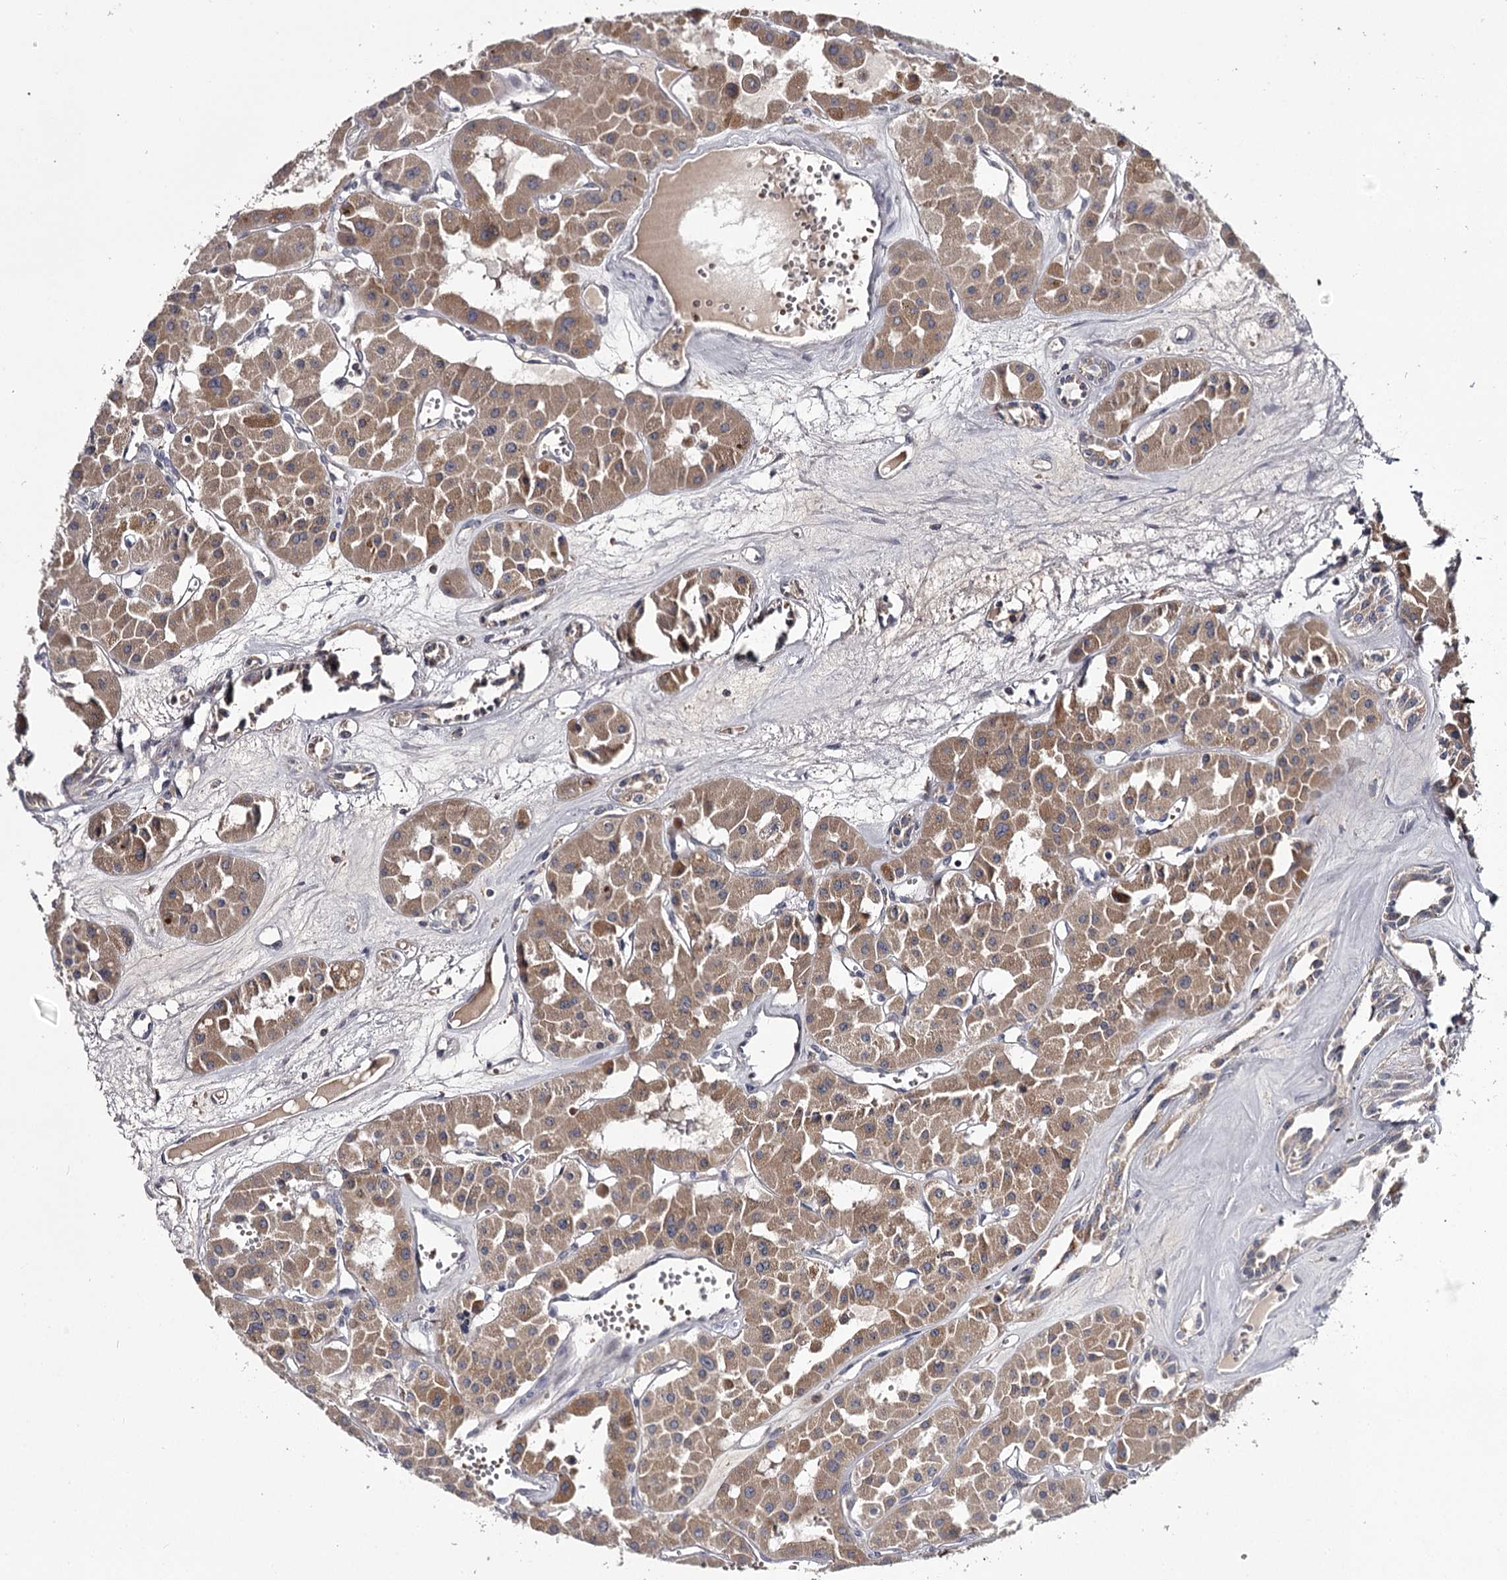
{"staining": {"intensity": "moderate", "quantity": ">75%", "location": "cytoplasmic/membranous"}, "tissue": "renal cancer", "cell_type": "Tumor cells", "image_type": "cancer", "snomed": [{"axis": "morphology", "description": "Carcinoma, NOS"}, {"axis": "topography", "description": "Kidney"}], "caption": "Renal carcinoma was stained to show a protein in brown. There is medium levels of moderate cytoplasmic/membranous positivity in about >75% of tumor cells.", "gene": "RASSF6", "patient": {"sex": "female", "age": 75}}